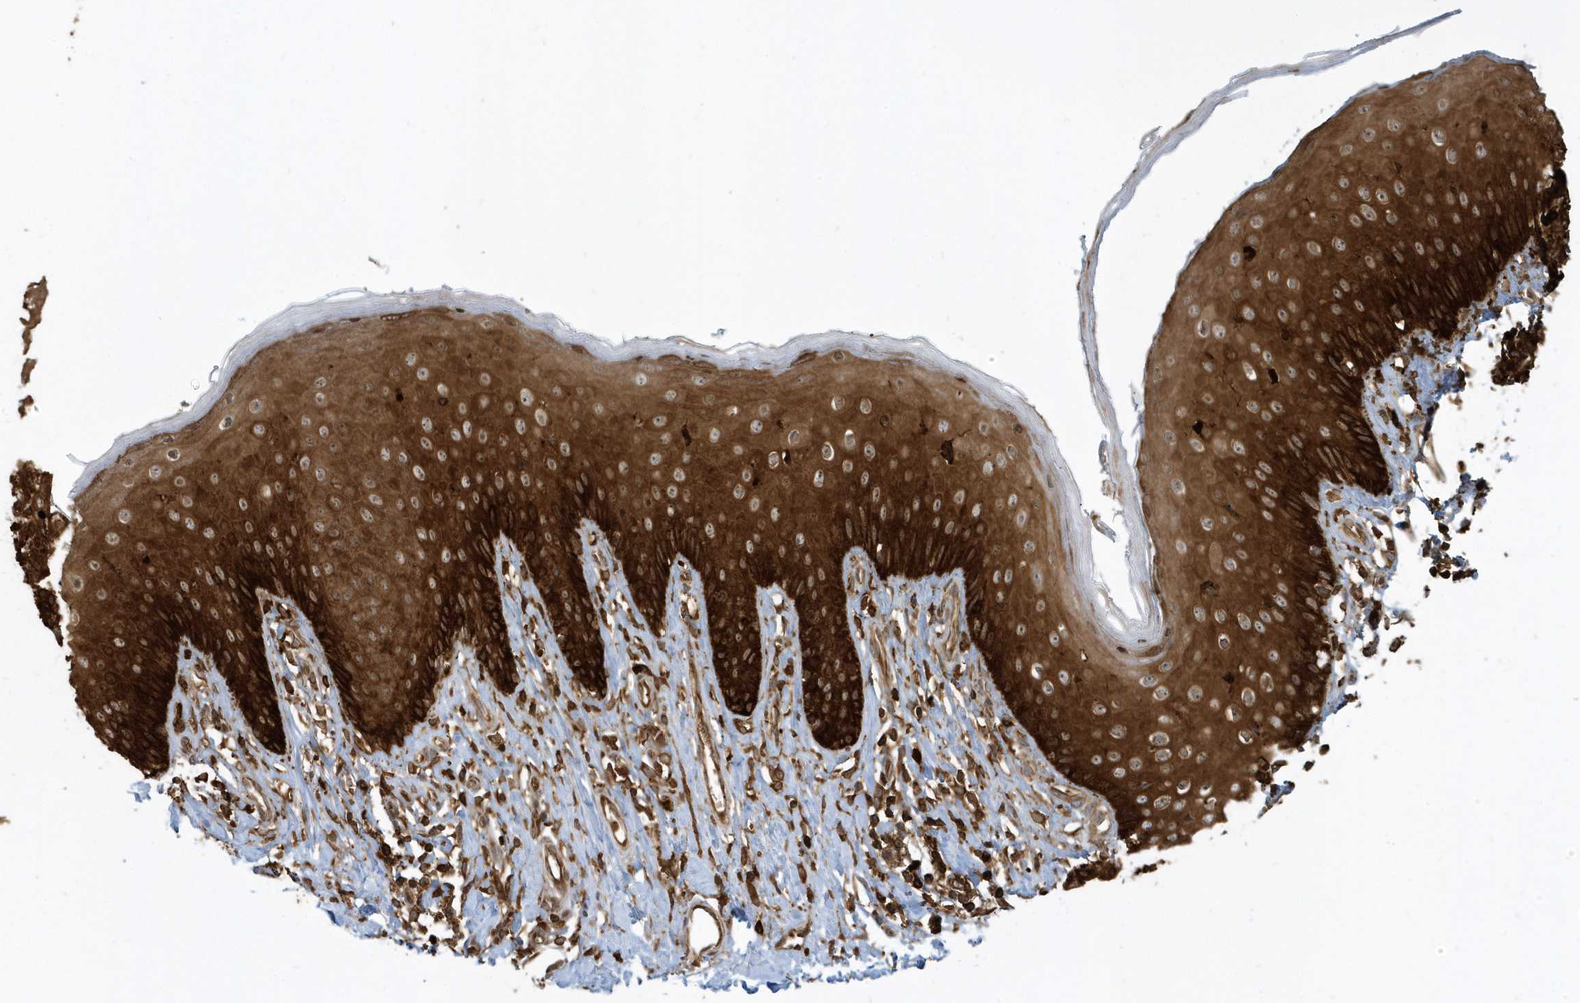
{"staining": {"intensity": "strong", "quantity": ">75%", "location": "cytoplasmic/membranous"}, "tissue": "skin", "cell_type": "Epidermal cells", "image_type": "normal", "snomed": [{"axis": "morphology", "description": "Normal tissue, NOS"}, {"axis": "morphology", "description": "Squamous cell carcinoma, NOS"}, {"axis": "topography", "description": "Vulva"}], "caption": "DAB (3,3'-diaminobenzidine) immunohistochemical staining of unremarkable human skin shows strong cytoplasmic/membranous protein expression in about >75% of epidermal cells. (DAB = brown stain, brightfield microscopy at high magnification).", "gene": "CLCN6", "patient": {"sex": "female", "age": 85}}